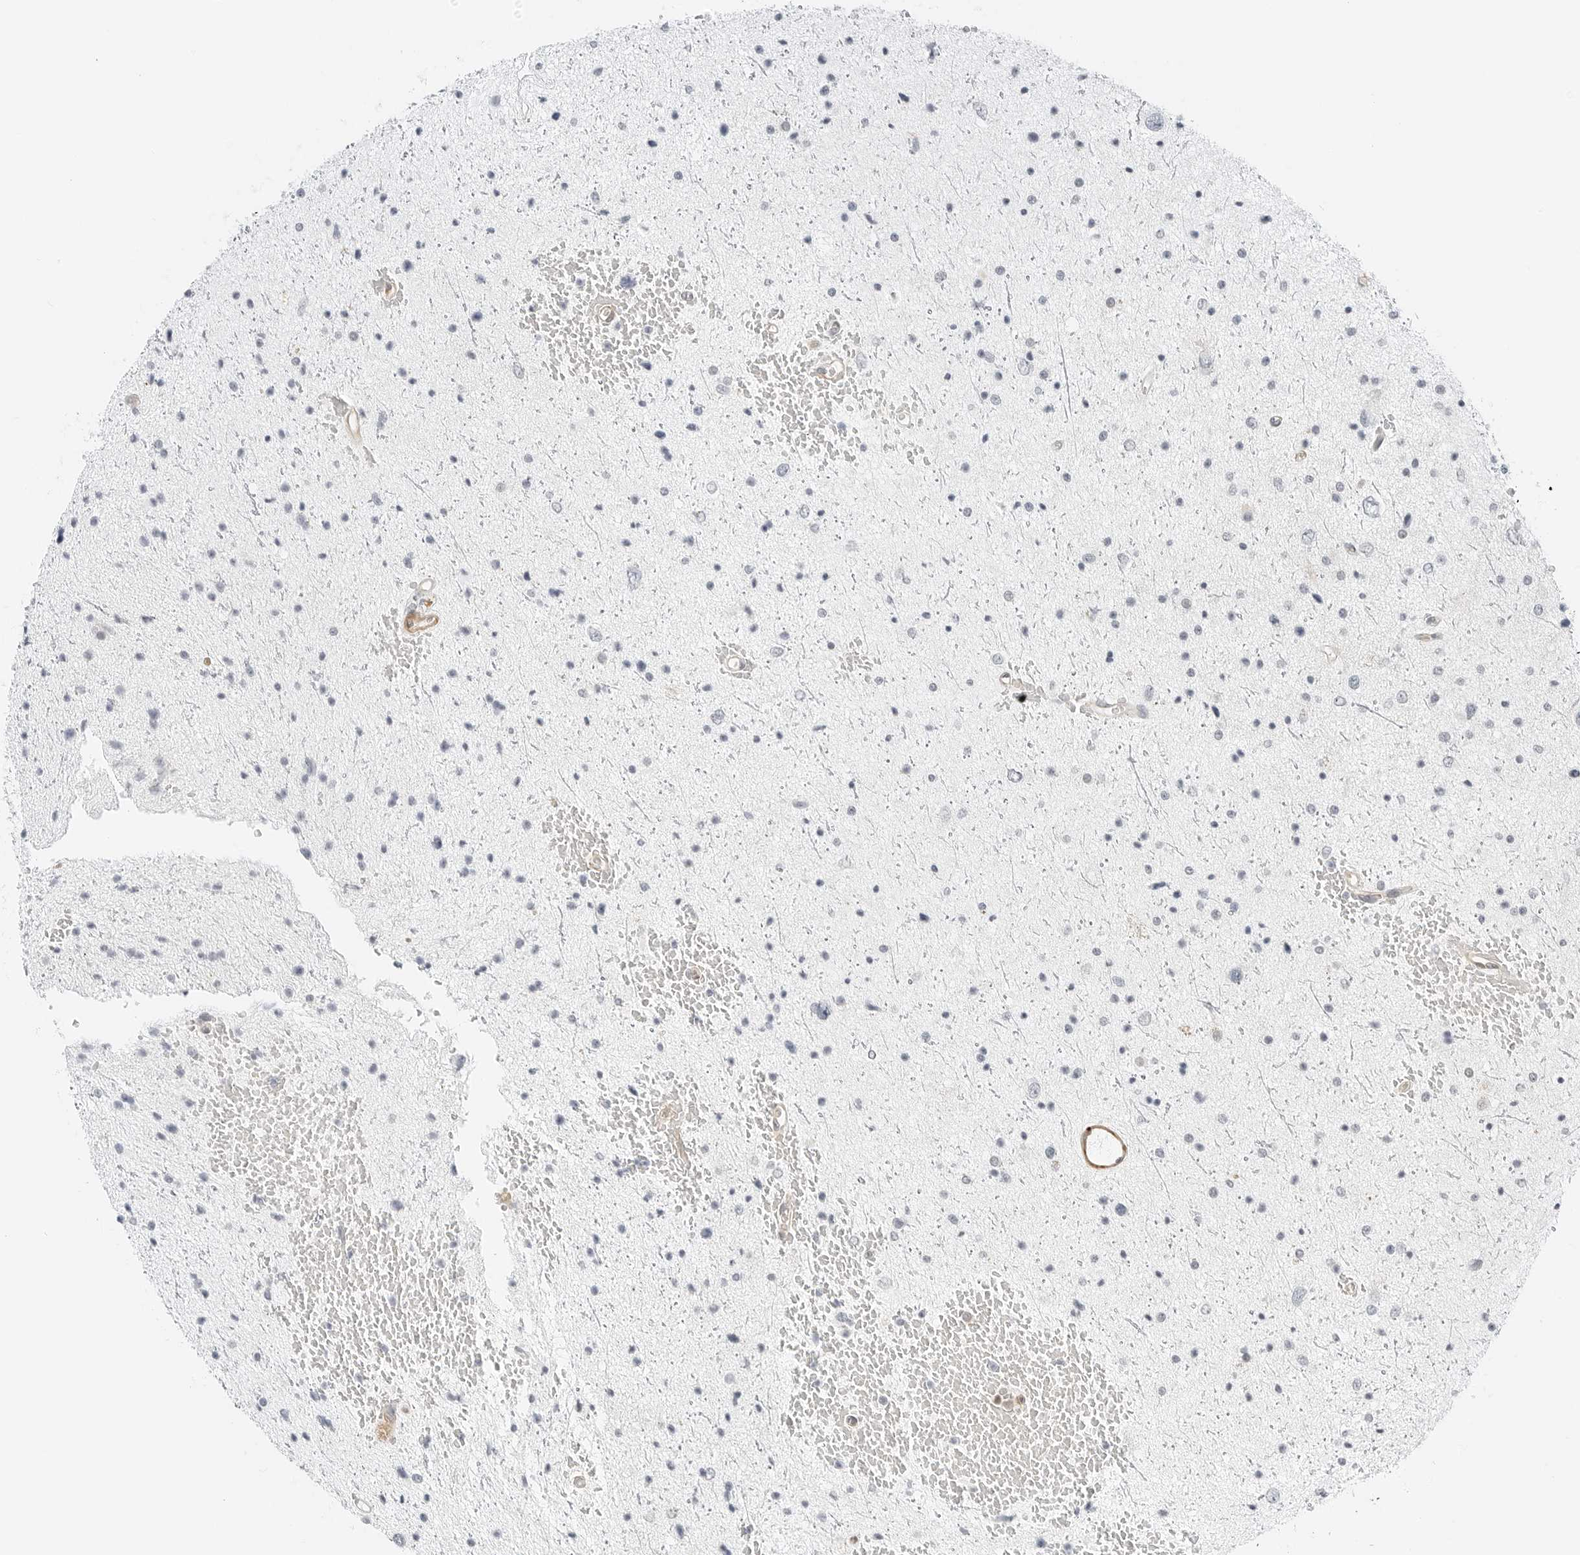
{"staining": {"intensity": "negative", "quantity": "none", "location": "none"}, "tissue": "glioma", "cell_type": "Tumor cells", "image_type": "cancer", "snomed": [{"axis": "morphology", "description": "Glioma, malignant, Low grade"}, {"axis": "topography", "description": "Brain"}], "caption": "This micrograph is of malignant glioma (low-grade) stained with immunohistochemistry to label a protein in brown with the nuclei are counter-stained blue. There is no staining in tumor cells.", "gene": "IQCC", "patient": {"sex": "female", "age": 37}}